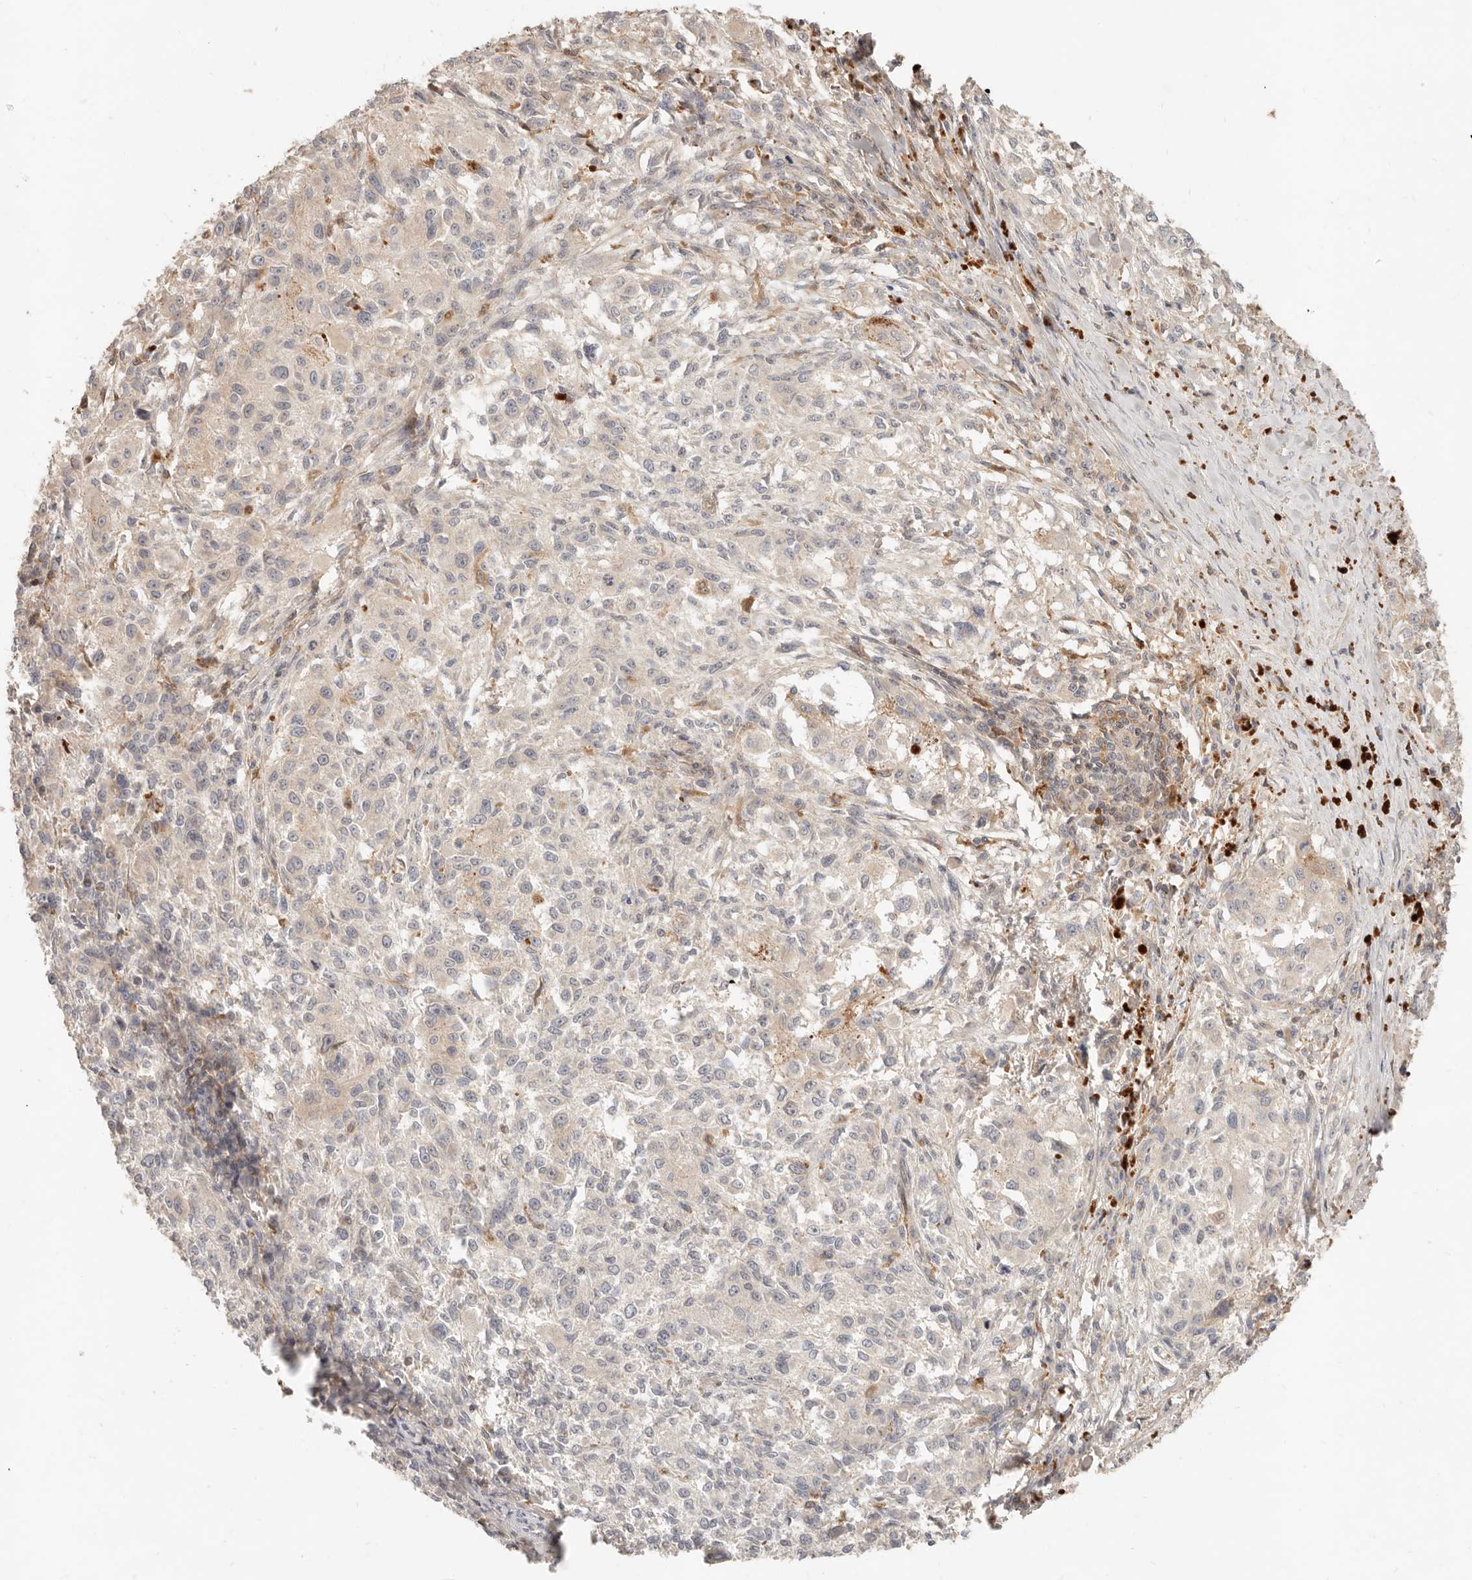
{"staining": {"intensity": "negative", "quantity": "none", "location": "none"}, "tissue": "melanoma", "cell_type": "Tumor cells", "image_type": "cancer", "snomed": [{"axis": "morphology", "description": "Necrosis, NOS"}, {"axis": "morphology", "description": "Malignant melanoma, NOS"}, {"axis": "topography", "description": "Skin"}], "caption": "DAB (3,3'-diaminobenzidine) immunohistochemical staining of malignant melanoma displays no significant positivity in tumor cells.", "gene": "NECAP2", "patient": {"sex": "female", "age": 87}}